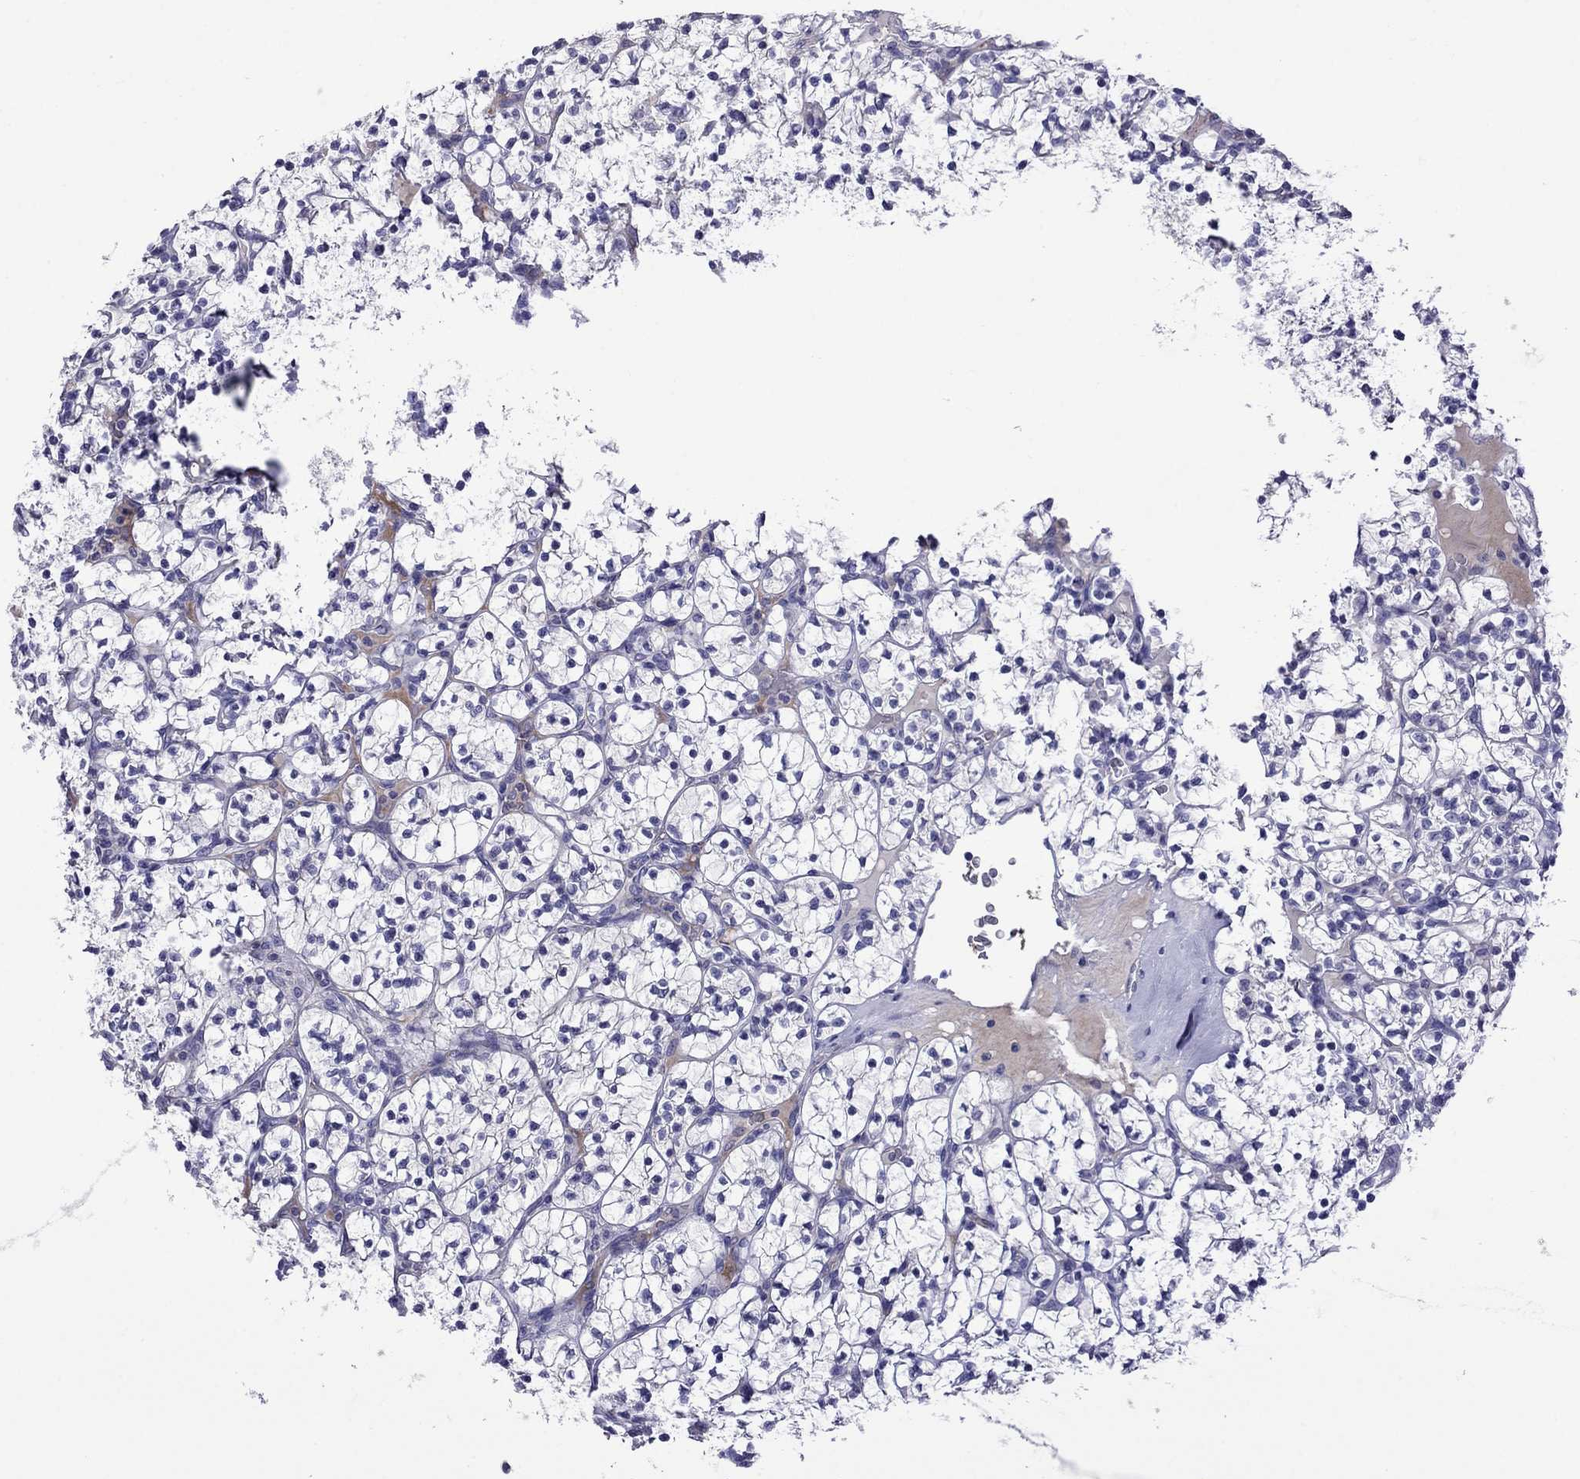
{"staining": {"intensity": "negative", "quantity": "none", "location": "none"}, "tissue": "renal cancer", "cell_type": "Tumor cells", "image_type": "cancer", "snomed": [{"axis": "morphology", "description": "Adenocarcinoma, NOS"}, {"axis": "topography", "description": "Kidney"}], "caption": "The image exhibits no staining of tumor cells in renal cancer (adenocarcinoma).", "gene": "STAR", "patient": {"sex": "female", "age": 89}}